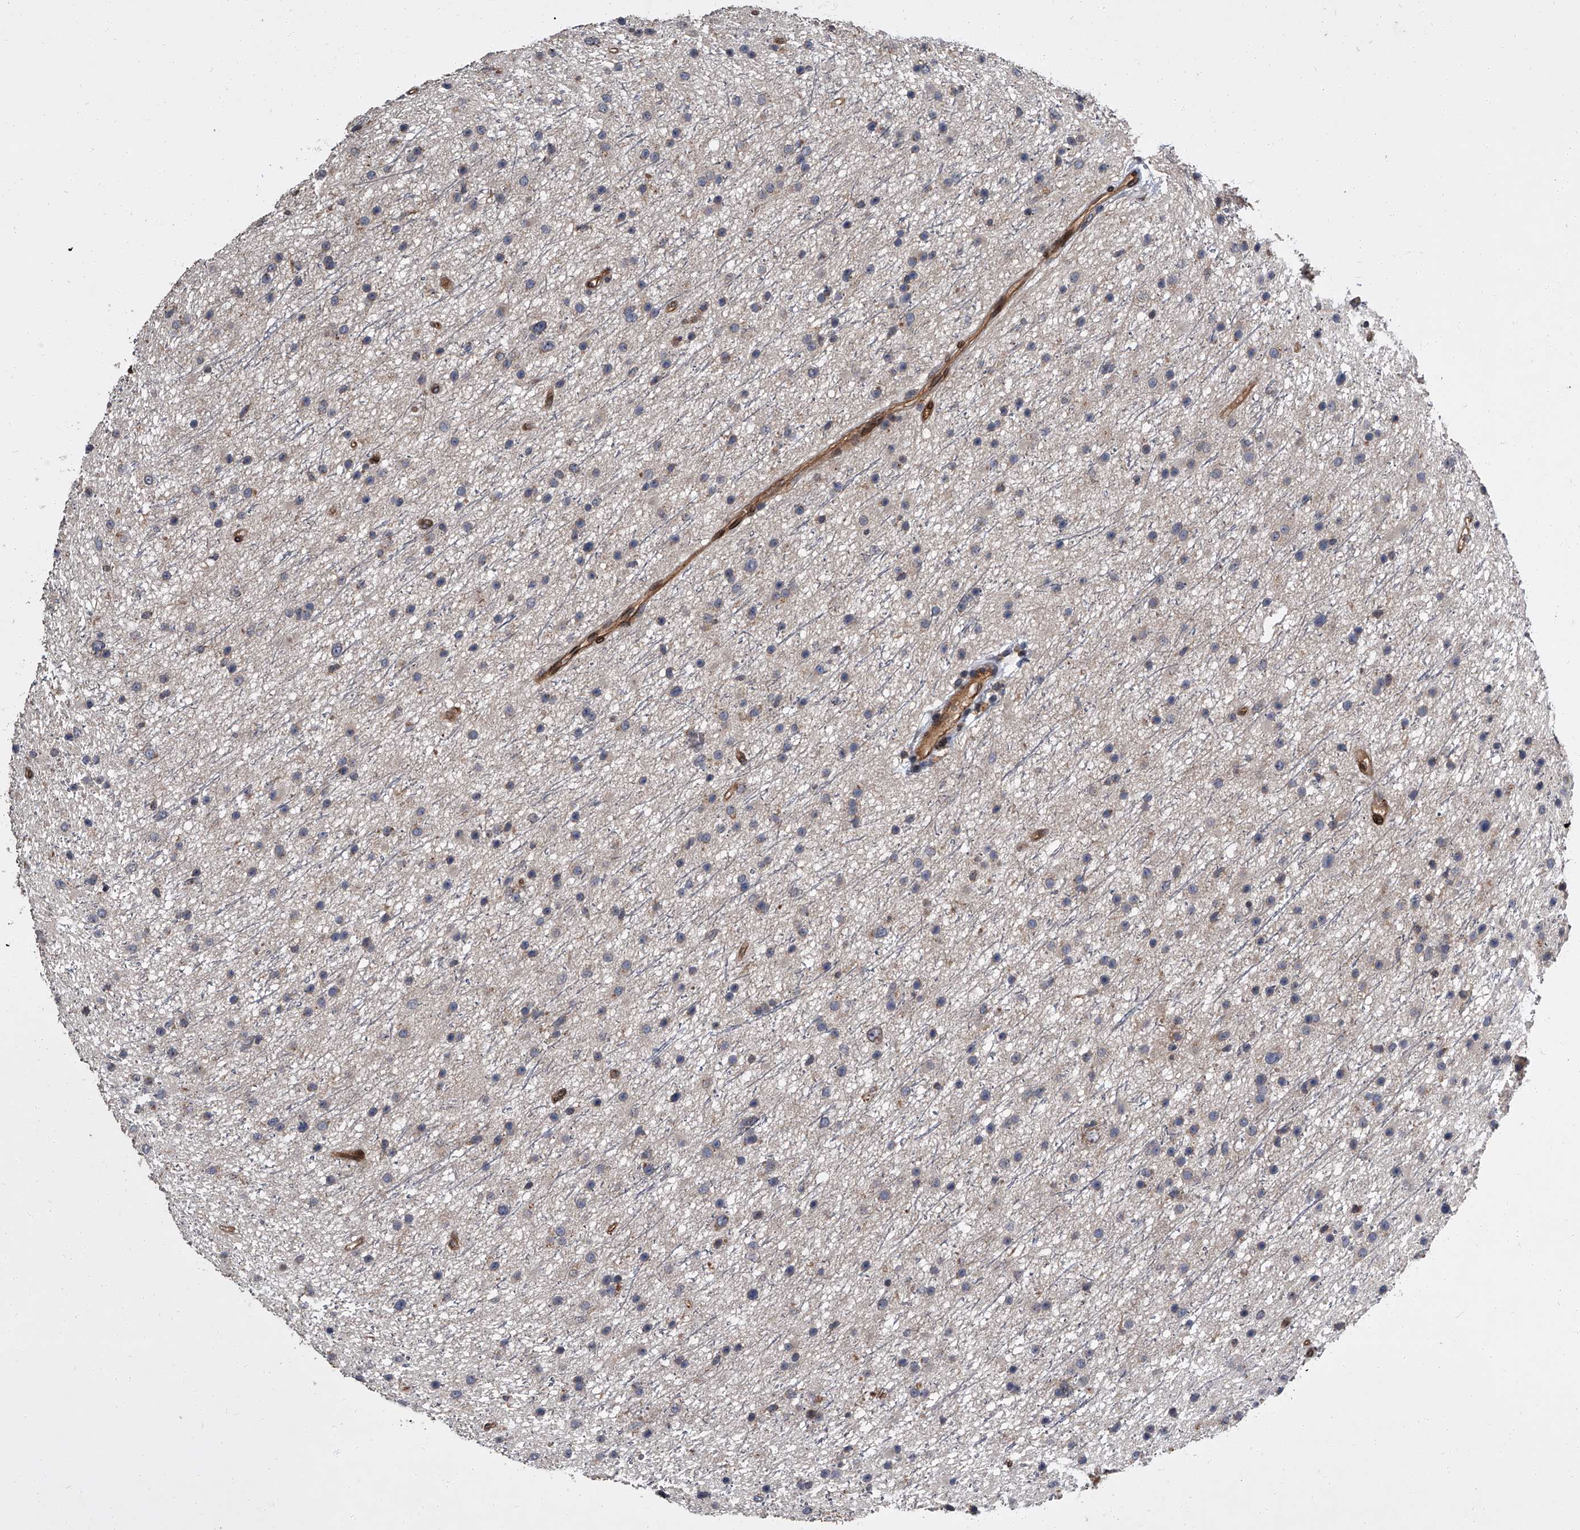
{"staining": {"intensity": "negative", "quantity": "none", "location": "none"}, "tissue": "glioma", "cell_type": "Tumor cells", "image_type": "cancer", "snomed": [{"axis": "morphology", "description": "Glioma, malignant, Low grade"}, {"axis": "topography", "description": "Cerebral cortex"}], "caption": "Immunohistochemical staining of human glioma reveals no significant expression in tumor cells.", "gene": "LRRC8C", "patient": {"sex": "female", "age": 39}}